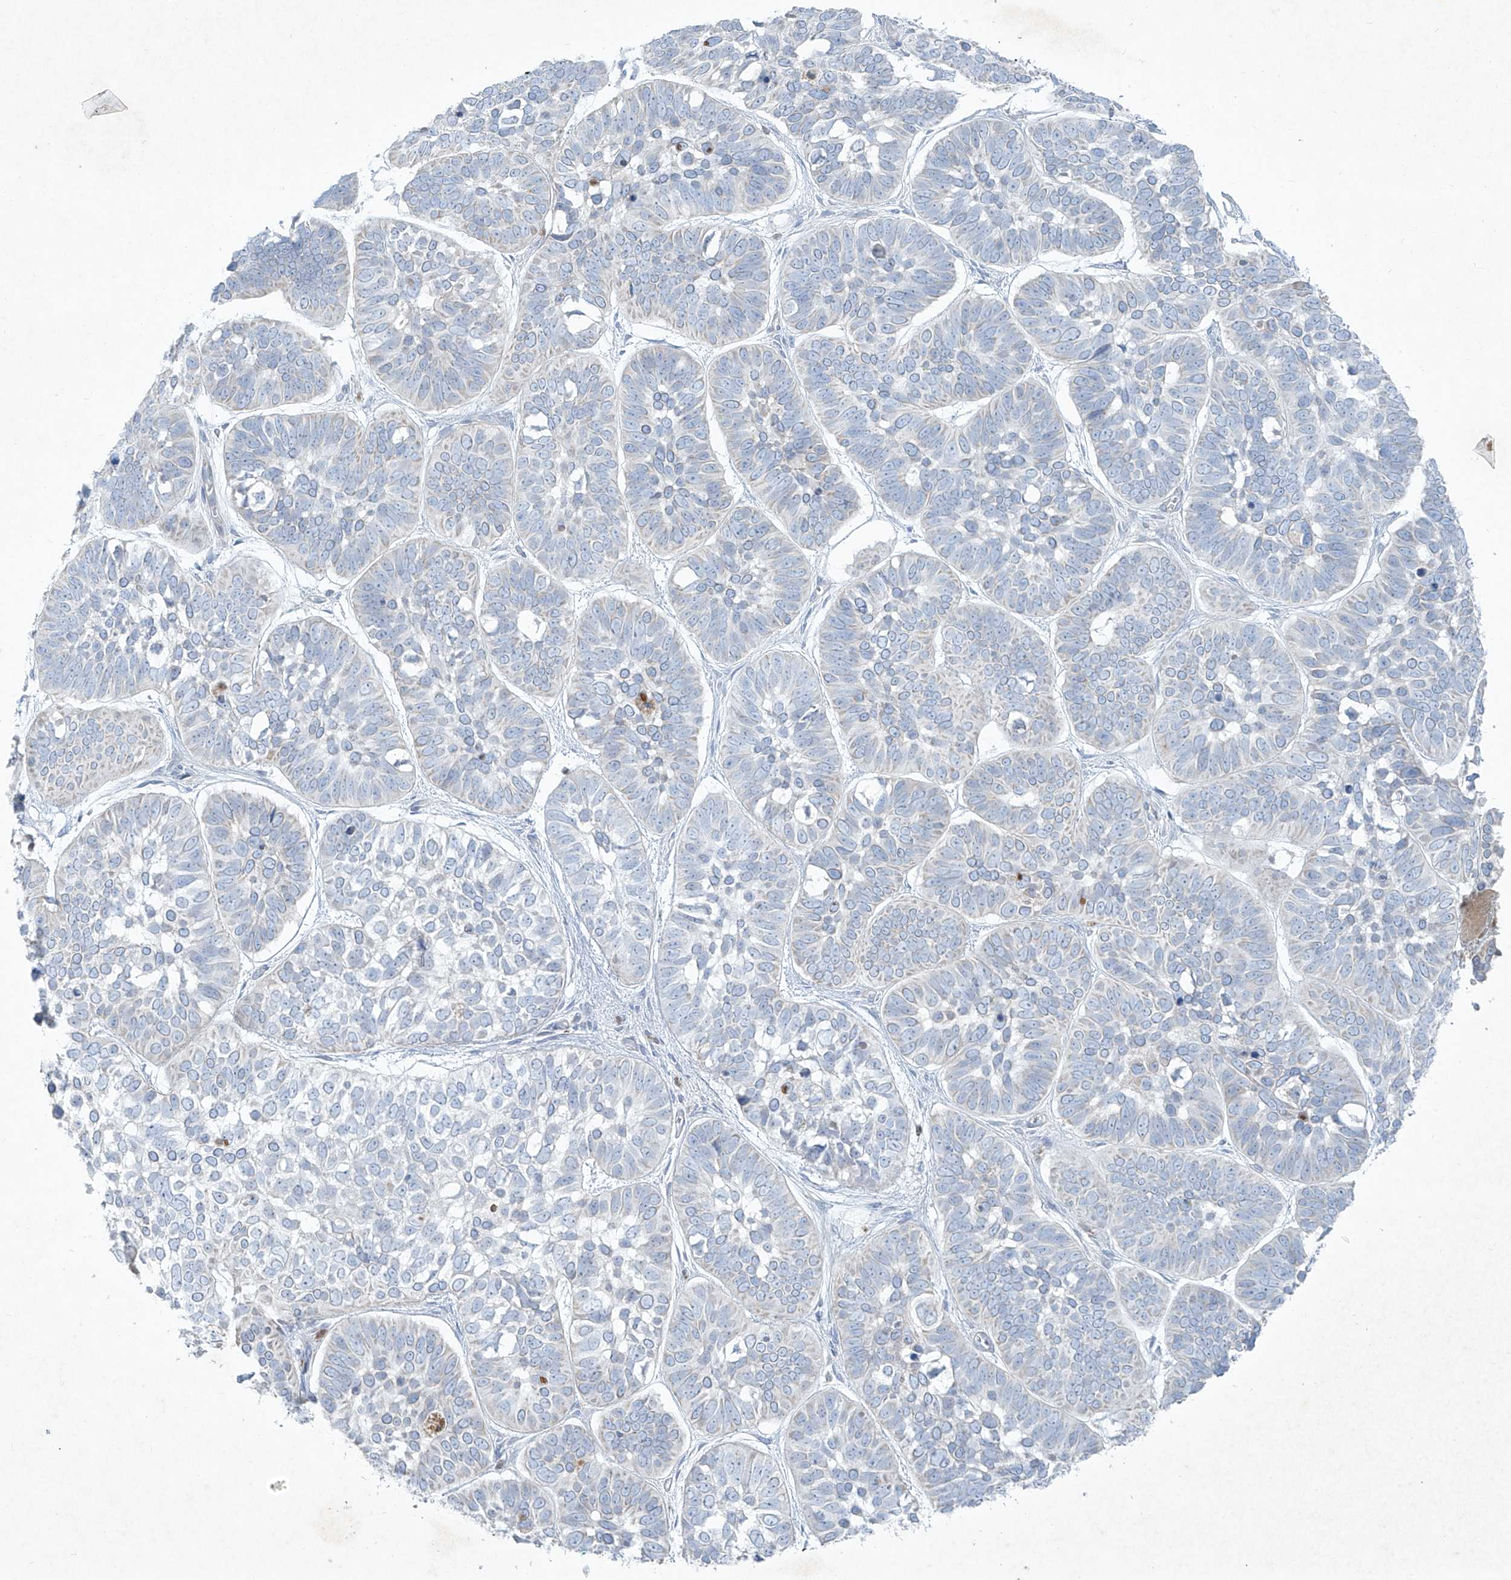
{"staining": {"intensity": "negative", "quantity": "none", "location": "none"}, "tissue": "skin cancer", "cell_type": "Tumor cells", "image_type": "cancer", "snomed": [{"axis": "morphology", "description": "Basal cell carcinoma"}, {"axis": "topography", "description": "Skin"}], "caption": "Immunohistochemistry micrograph of neoplastic tissue: human basal cell carcinoma (skin) stained with DAB (3,3'-diaminobenzidine) exhibits no significant protein expression in tumor cells.", "gene": "TUBE1", "patient": {"sex": "male", "age": 62}}